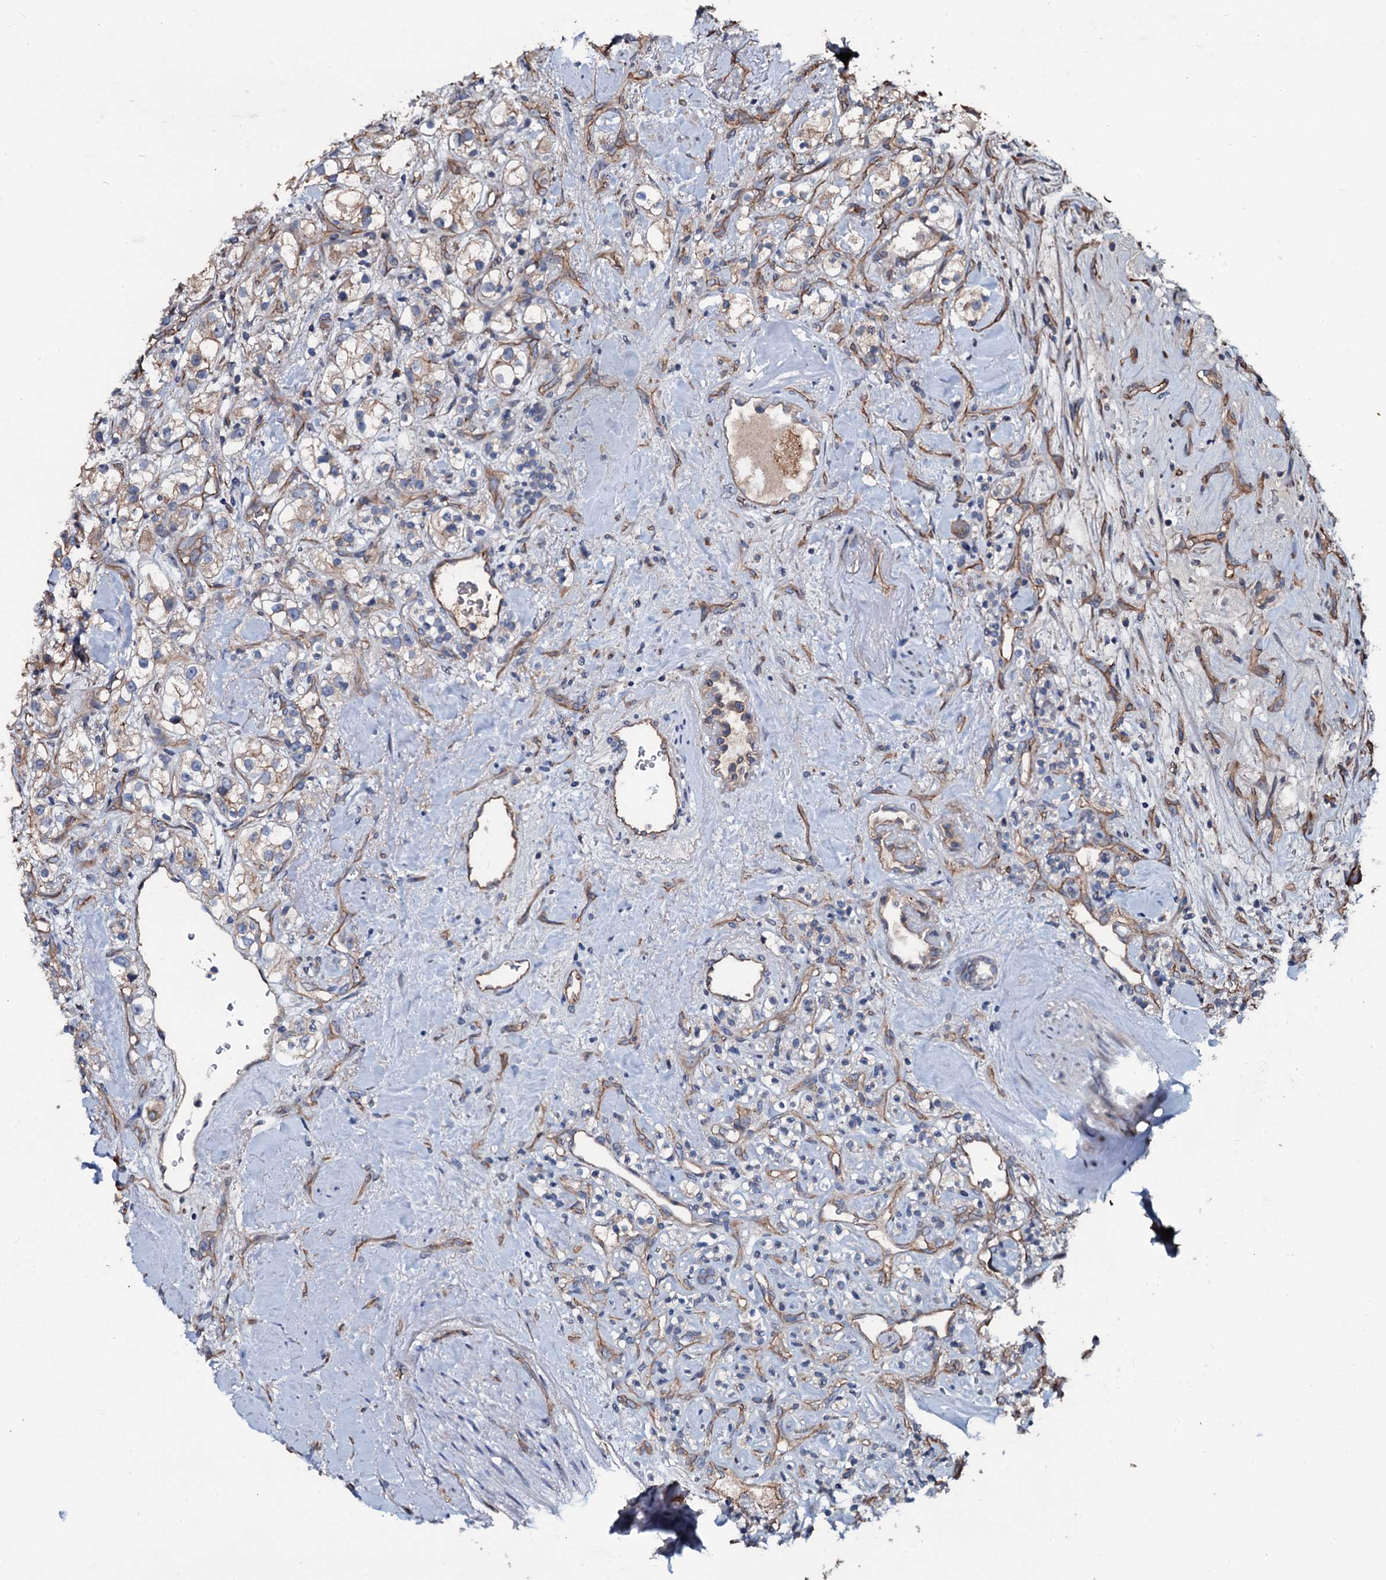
{"staining": {"intensity": "weak", "quantity": "<25%", "location": "cytoplasmic/membranous"}, "tissue": "renal cancer", "cell_type": "Tumor cells", "image_type": "cancer", "snomed": [{"axis": "morphology", "description": "Adenocarcinoma, NOS"}, {"axis": "topography", "description": "Kidney"}], "caption": "Immunohistochemistry histopathology image of human renal cancer stained for a protein (brown), which displays no positivity in tumor cells.", "gene": "DMAC2", "patient": {"sex": "male", "age": 77}}